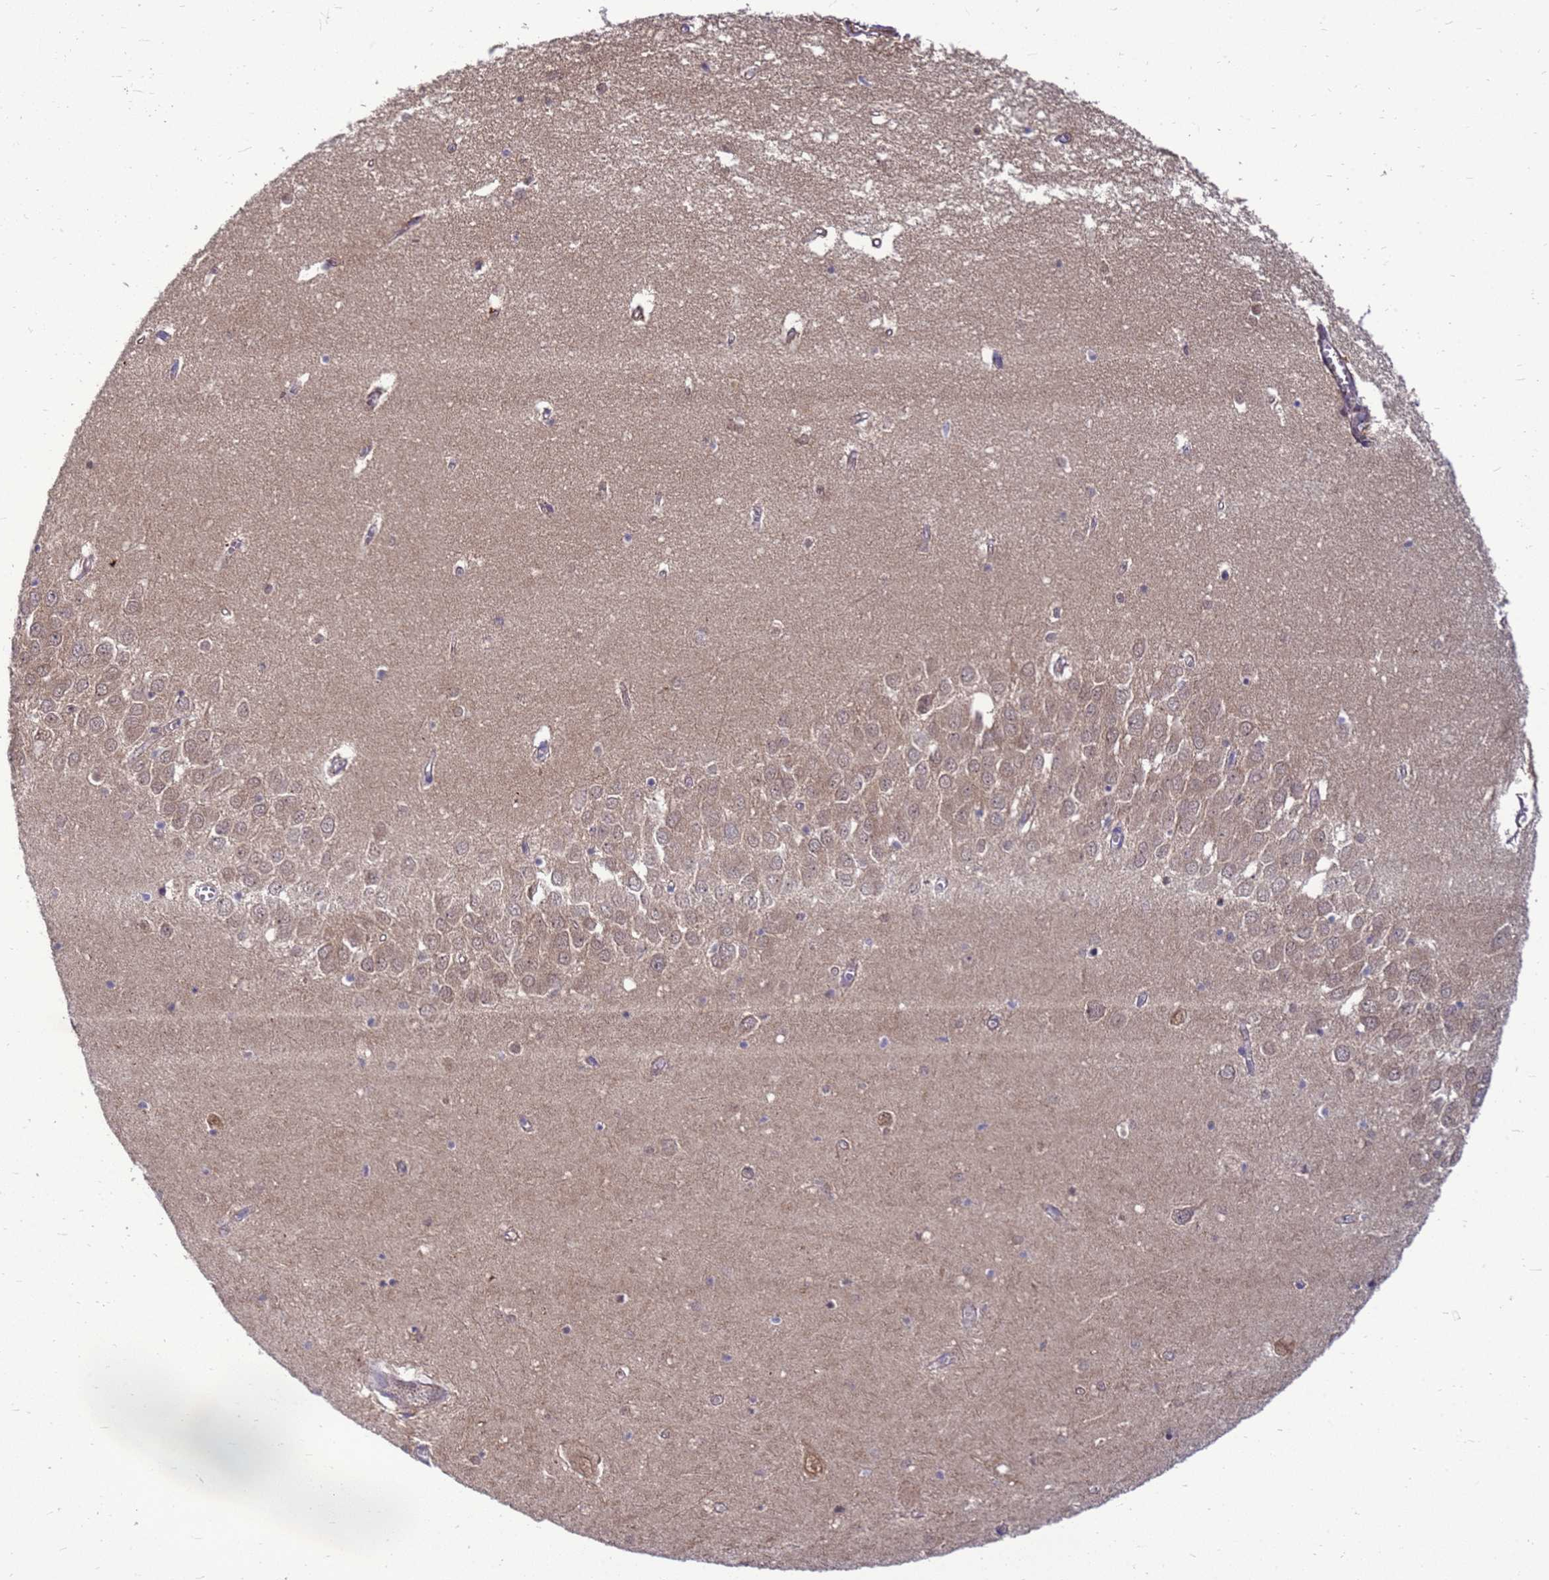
{"staining": {"intensity": "negative", "quantity": "none", "location": "none"}, "tissue": "hippocampus", "cell_type": "Glial cells", "image_type": "normal", "snomed": [{"axis": "morphology", "description": "Normal tissue, NOS"}, {"axis": "topography", "description": "Hippocampus"}], "caption": "This is a photomicrograph of IHC staining of normal hippocampus, which shows no staining in glial cells.", "gene": "ENOPH1", "patient": {"sex": "male", "age": 70}}